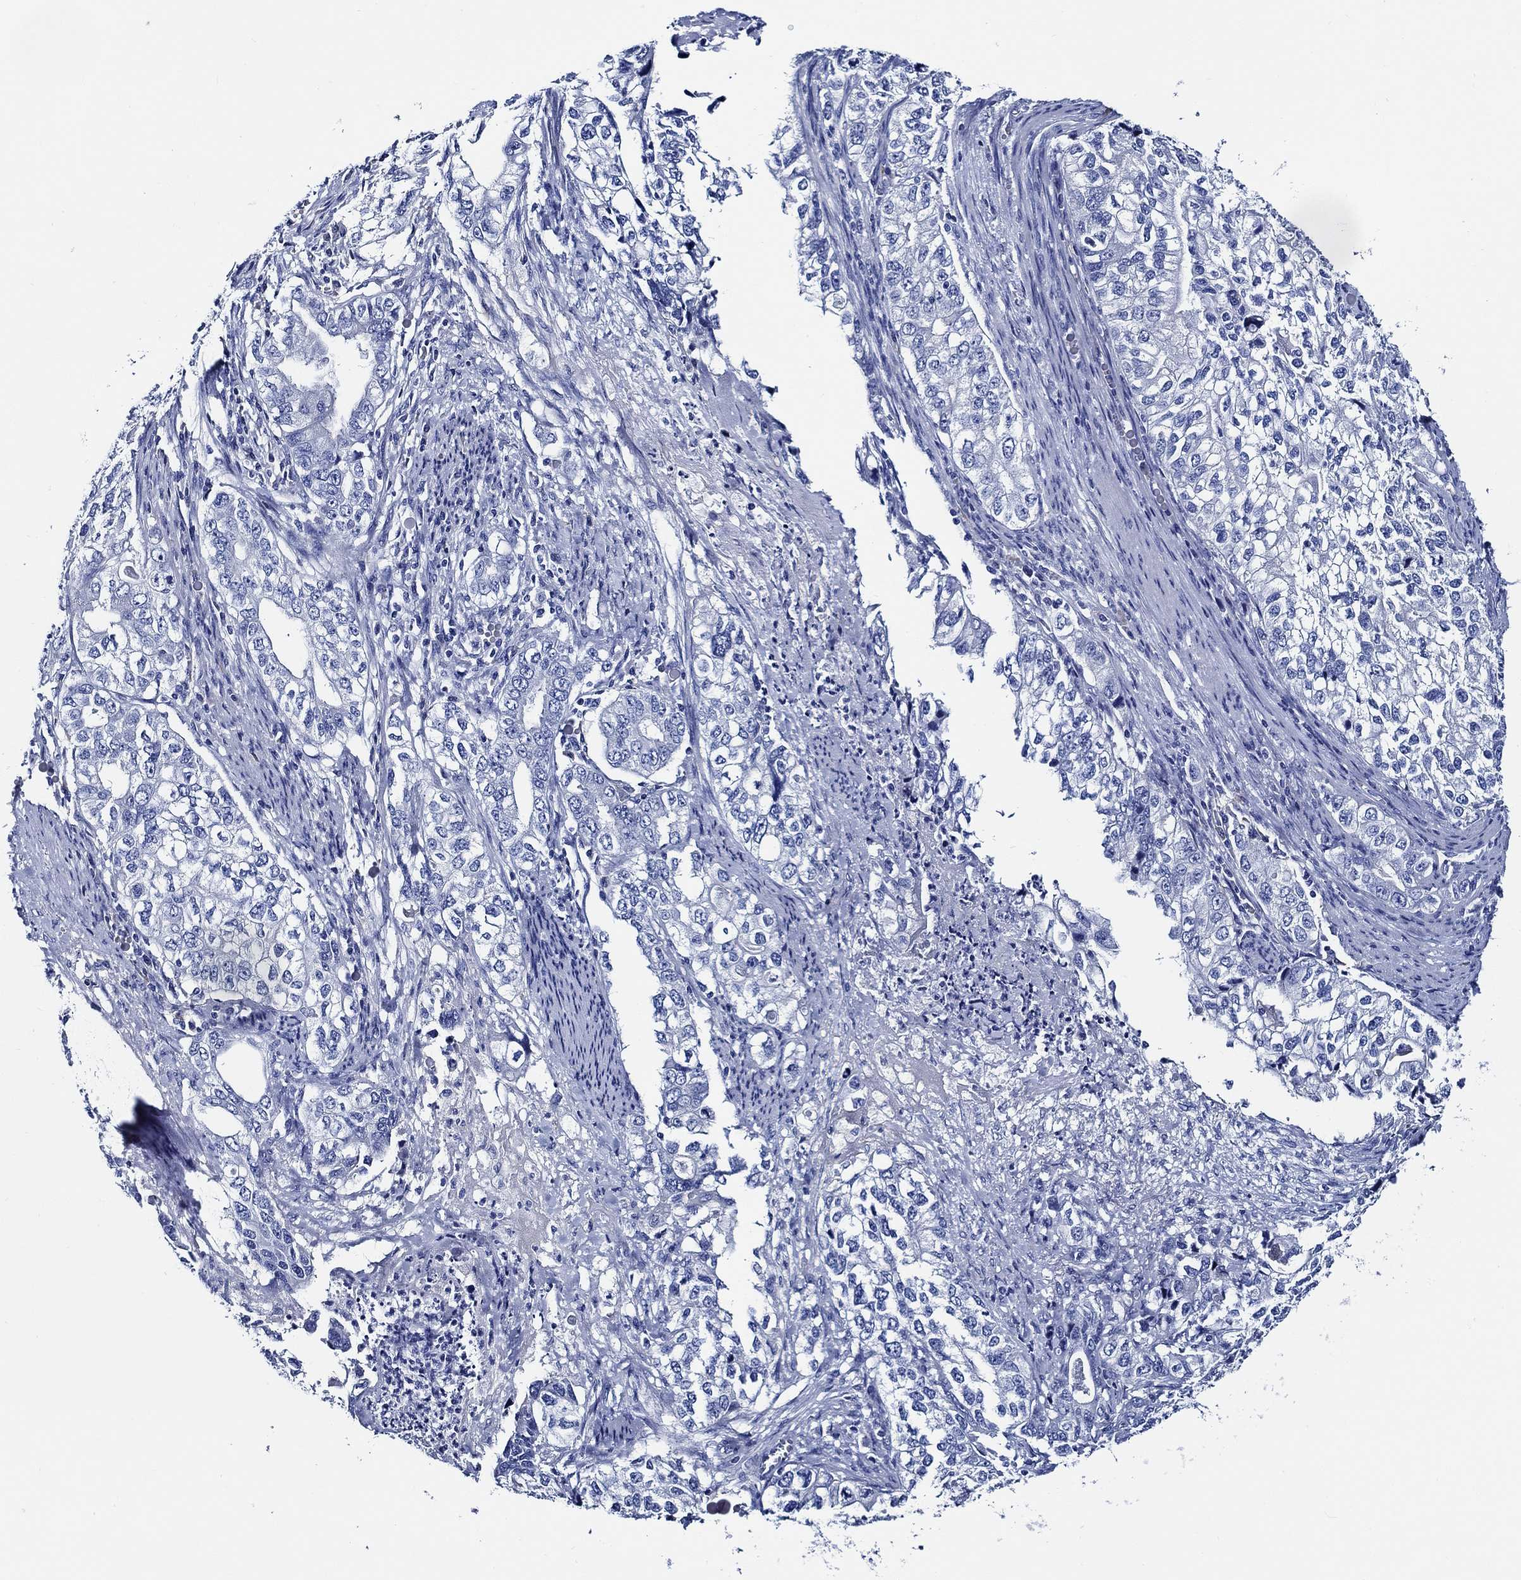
{"staining": {"intensity": "negative", "quantity": "none", "location": "none"}, "tissue": "stomach cancer", "cell_type": "Tumor cells", "image_type": "cancer", "snomed": [{"axis": "morphology", "description": "Adenocarcinoma, NOS"}, {"axis": "topography", "description": "Stomach, lower"}], "caption": "Immunohistochemical staining of human stomach cancer reveals no significant staining in tumor cells.", "gene": "WDR62", "patient": {"sex": "female", "age": 72}}